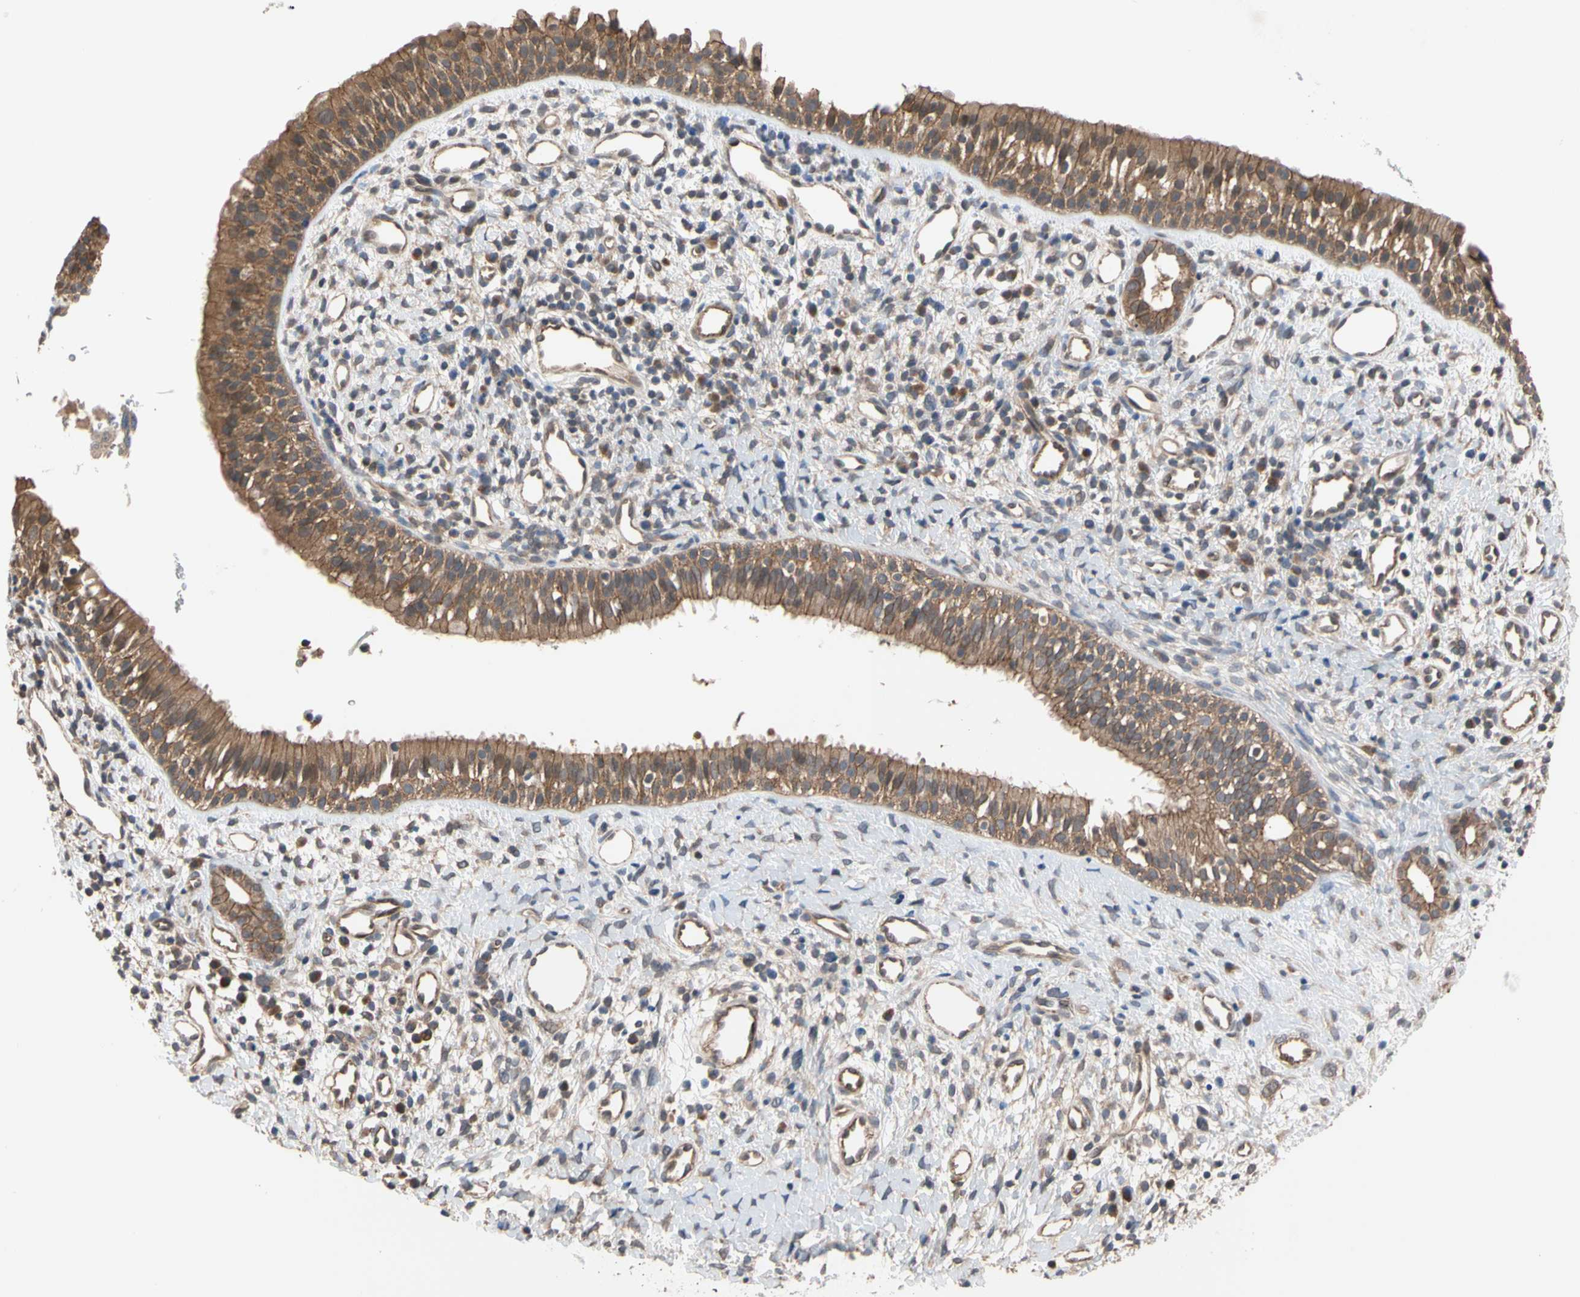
{"staining": {"intensity": "moderate", "quantity": ">75%", "location": "cytoplasmic/membranous"}, "tissue": "nasopharynx", "cell_type": "Respiratory epithelial cells", "image_type": "normal", "snomed": [{"axis": "morphology", "description": "Normal tissue, NOS"}, {"axis": "topography", "description": "Nasopharynx"}], "caption": "DAB immunohistochemical staining of benign nasopharynx exhibits moderate cytoplasmic/membranous protein staining in about >75% of respiratory epithelial cells.", "gene": "DPP8", "patient": {"sex": "male", "age": 22}}